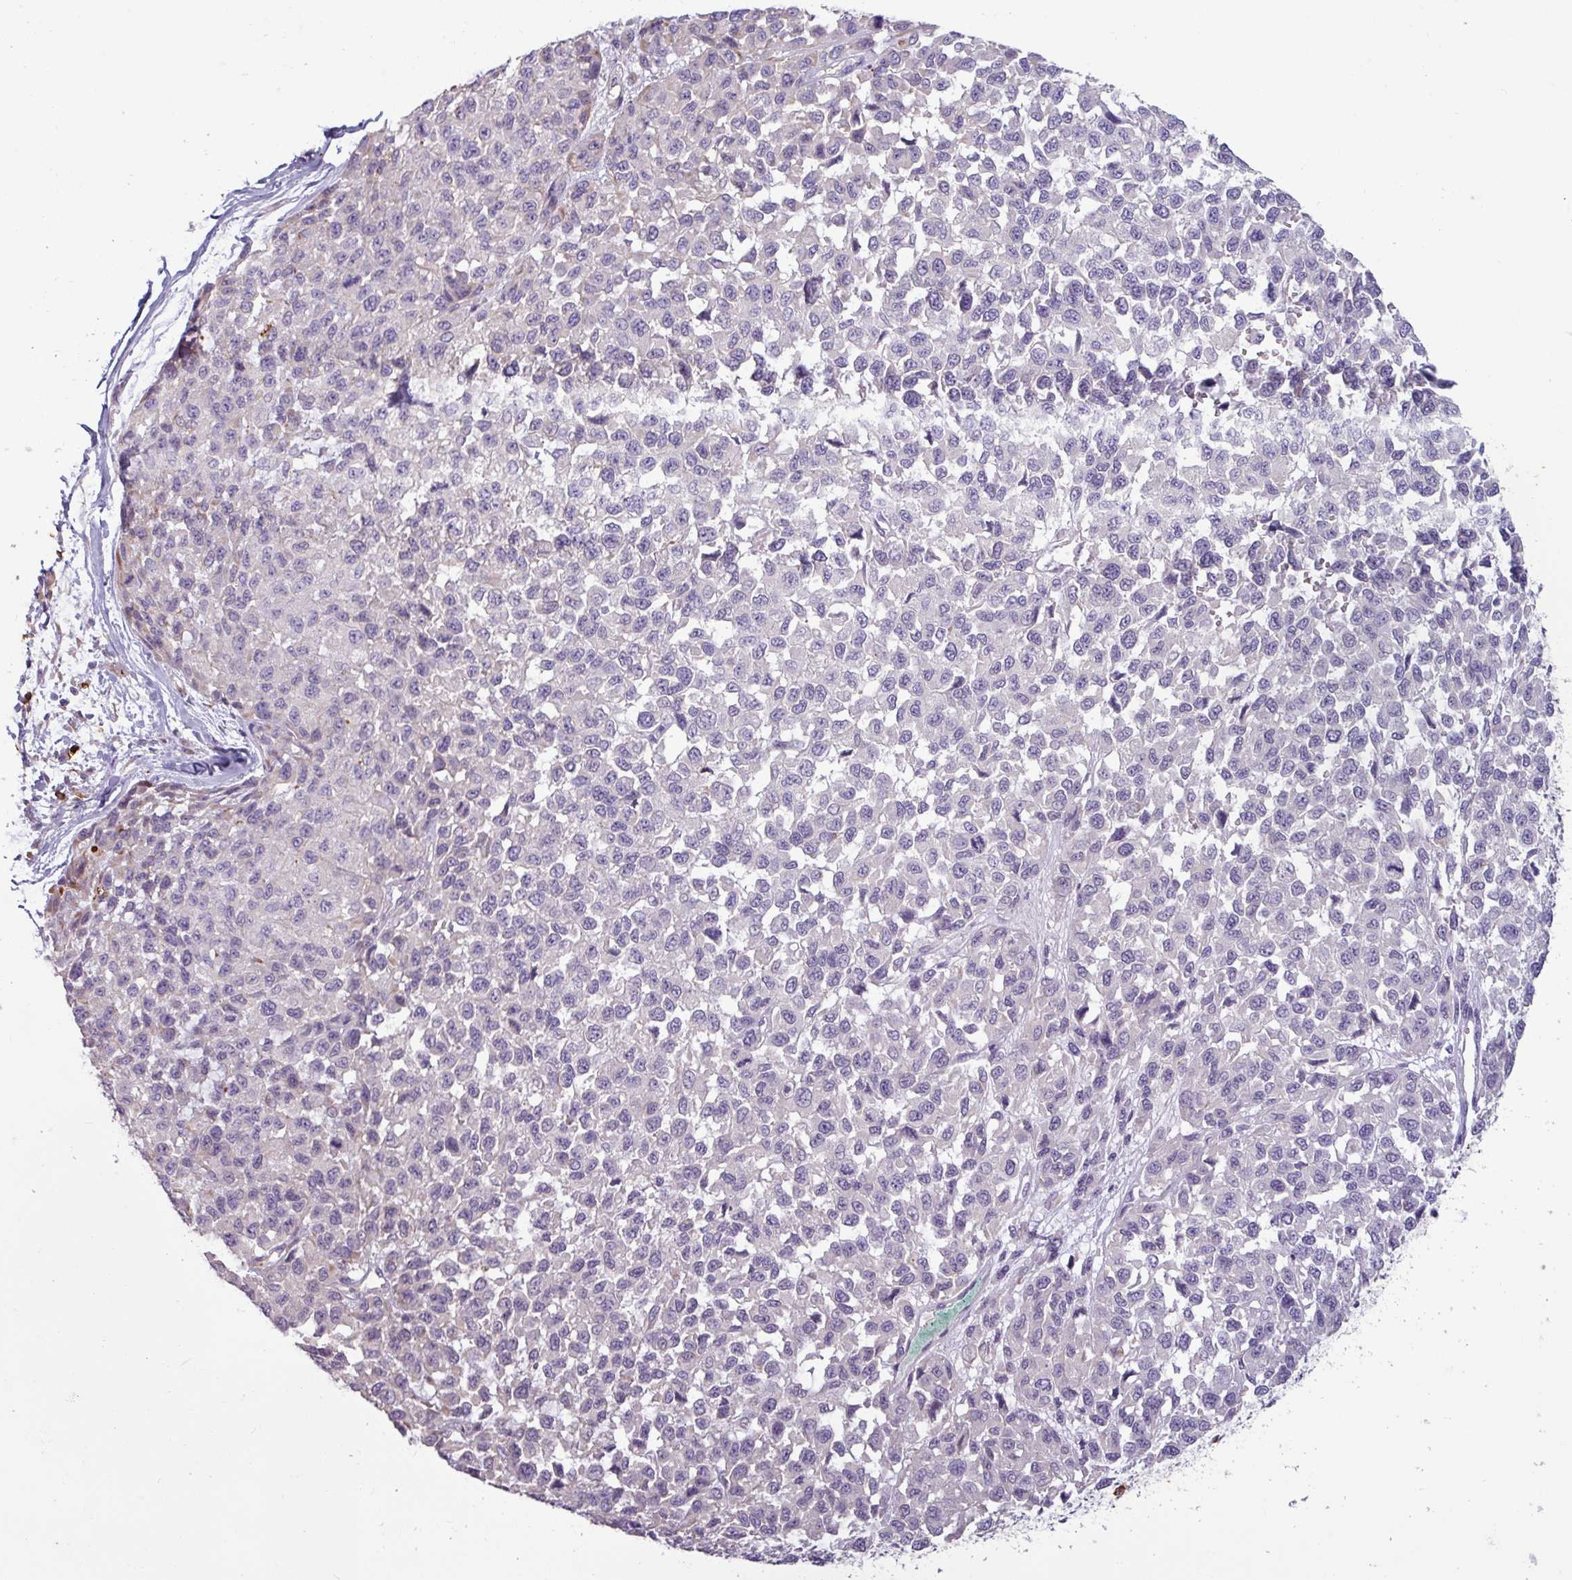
{"staining": {"intensity": "weak", "quantity": "<25%", "location": "cytoplasmic/membranous"}, "tissue": "melanoma", "cell_type": "Tumor cells", "image_type": "cancer", "snomed": [{"axis": "morphology", "description": "Malignant melanoma, NOS"}, {"axis": "topography", "description": "Skin"}], "caption": "IHC photomicrograph of neoplastic tissue: human melanoma stained with DAB demonstrates no significant protein positivity in tumor cells.", "gene": "CD8A", "patient": {"sex": "male", "age": 62}}